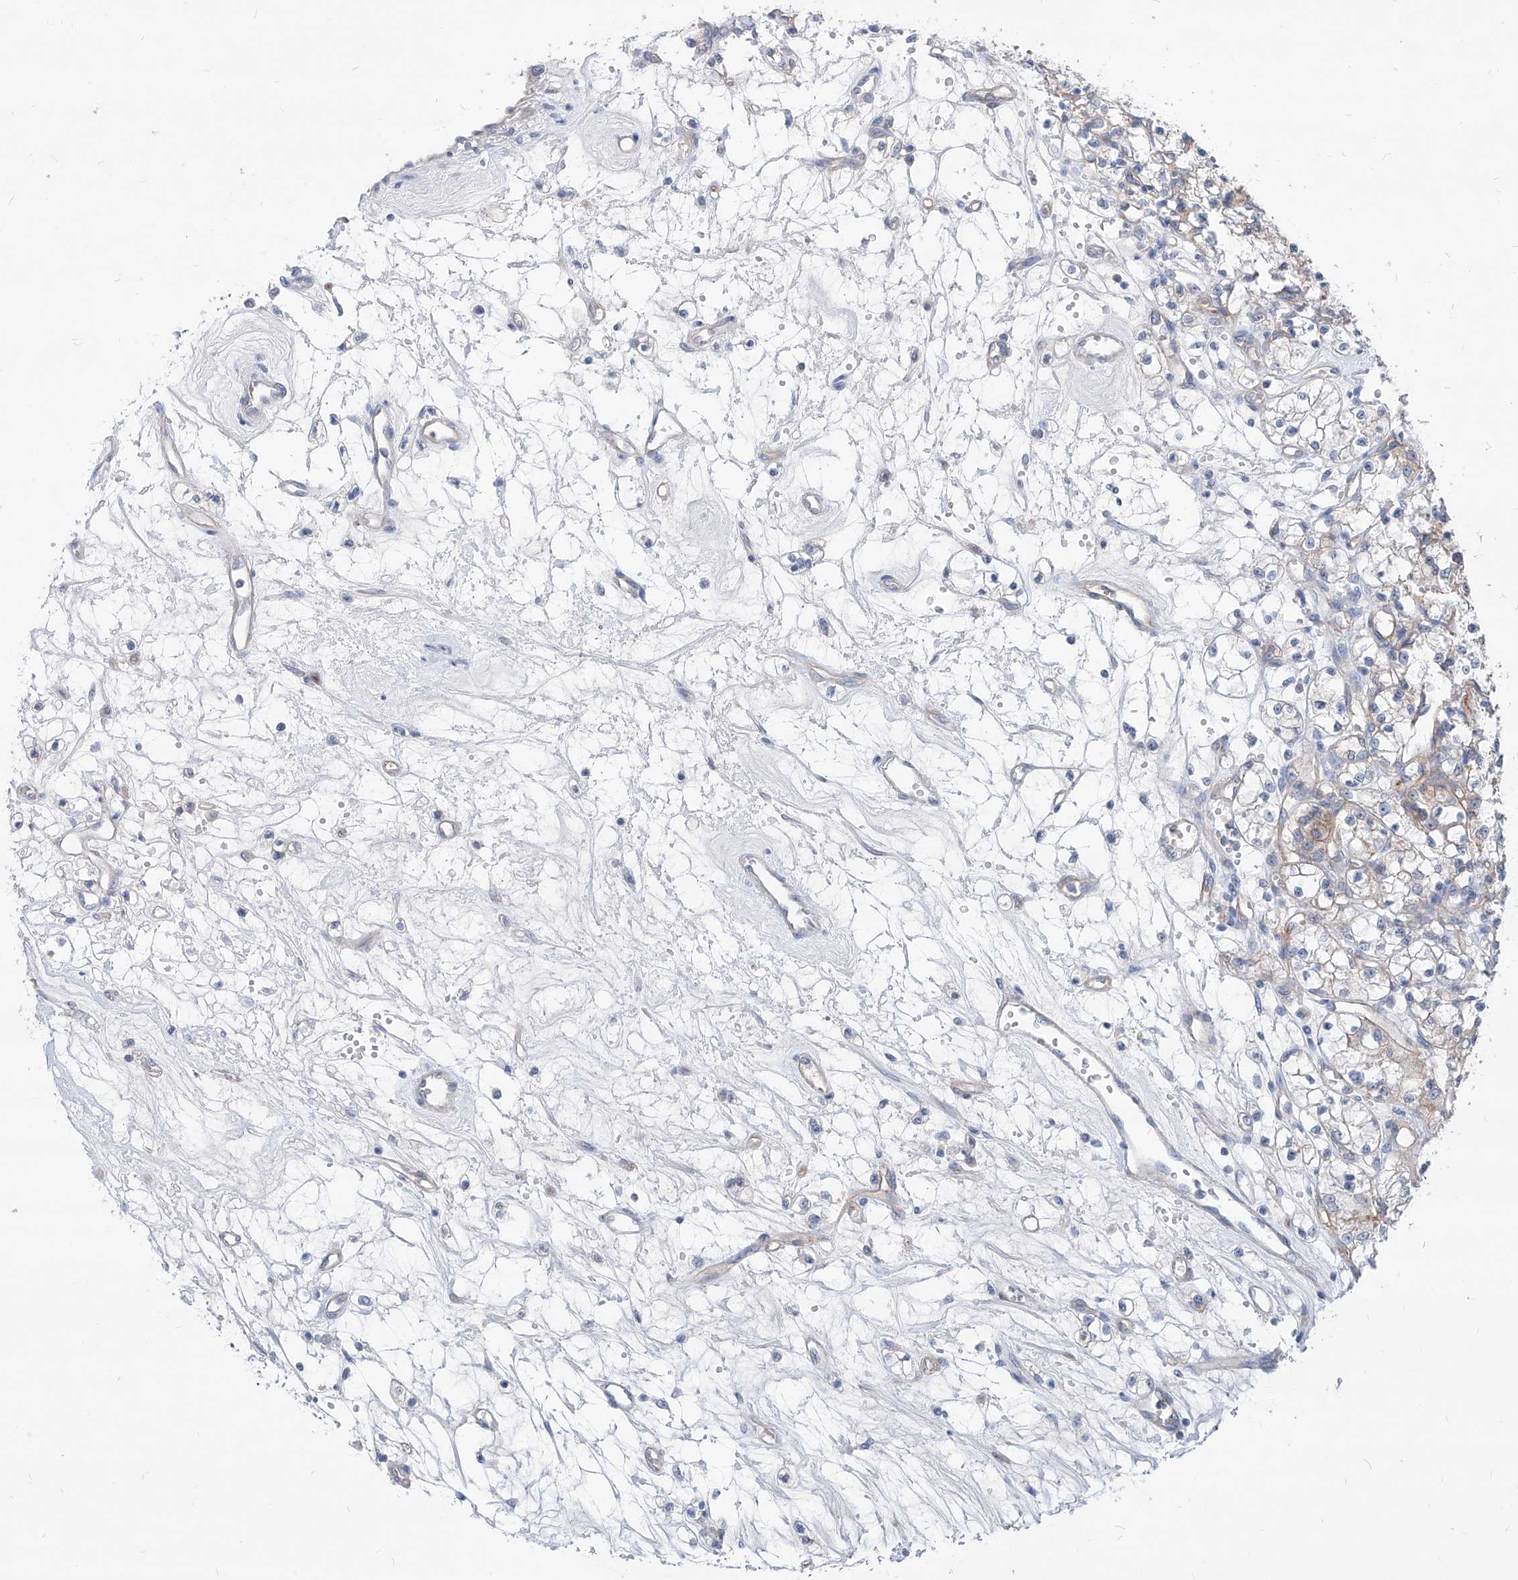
{"staining": {"intensity": "negative", "quantity": "none", "location": "none"}, "tissue": "renal cancer", "cell_type": "Tumor cells", "image_type": "cancer", "snomed": [{"axis": "morphology", "description": "Adenocarcinoma, NOS"}, {"axis": "topography", "description": "Kidney"}], "caption": "An immunohistochemistry histopathology image of renal adenocarcinoma is shown. There is no staining in tumor cells of renal adenocarcinoma.", "gene": "AKAP10", "patient": {"sex": "female", "age": 59}}